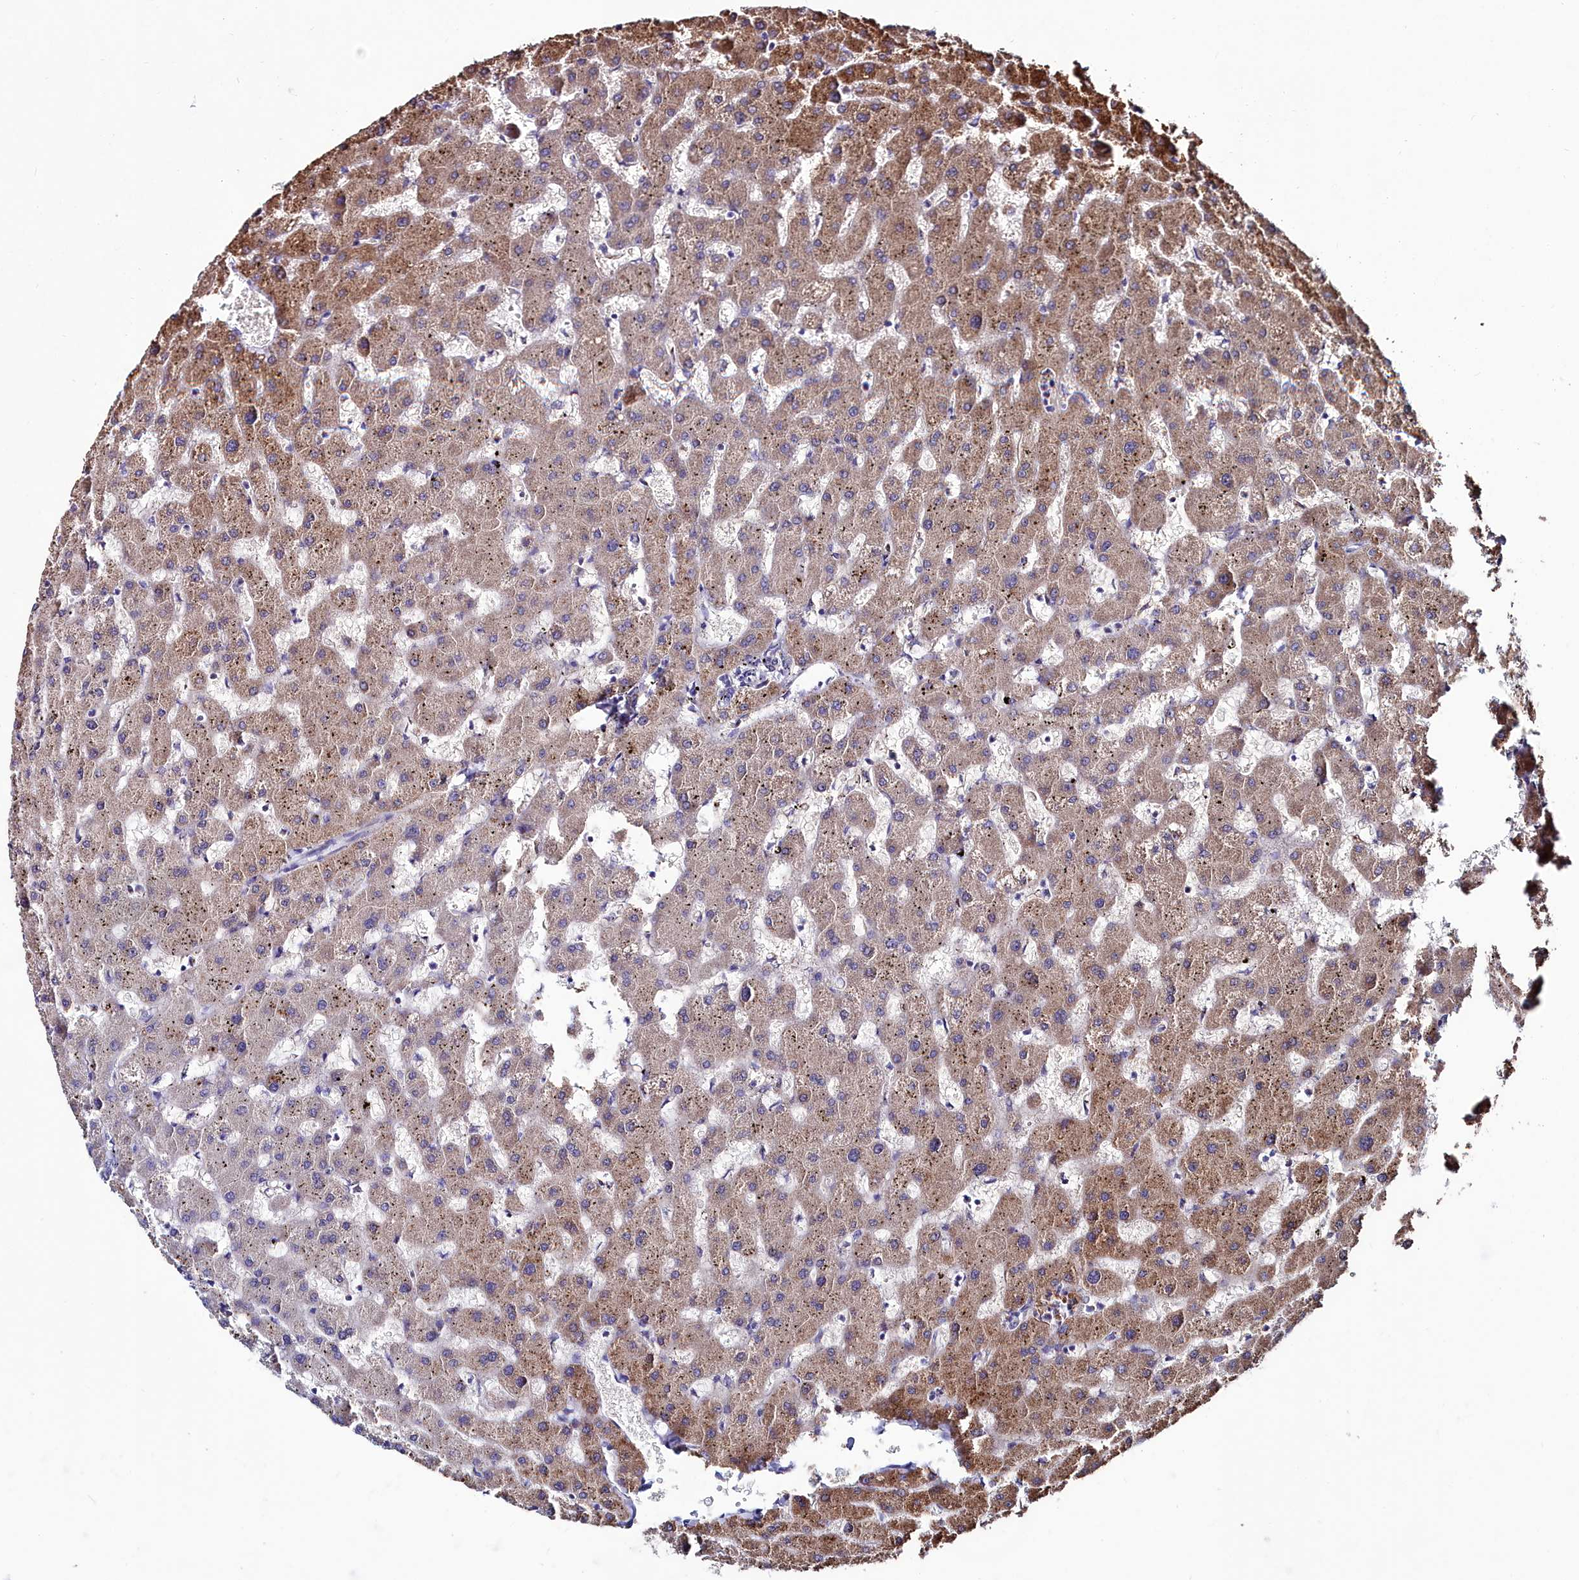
{"staining": {"intensity": "moderate", "quantity": ">75%", "location": "cytoplasmic/membranous"}, "tissue": "liver", "cell_type": "Cholangiocytes", "image_type": "normal", "snomed": [{"axis": "morphology", "description": "Normal tissue, NOS"}, {"axis": "topography", "description": "Liver"}], "caption": "High-magnification brightfield microscopy of unremarkable liver stained with DAB (3,3'-diaminobenzidine) (brown) and counterstained with hematoxylin (blue). cholangiocytes exhibit moderate cytoplasmic/membranous positivity is seen in approximately>75% of cells. The staining was performed using DAB, with brown indicating positive protein expression. Nuclei are stained blue with hematoxylin.", "gene": "AMBRA1", "patient": {"sex": "female", "age": 63}}